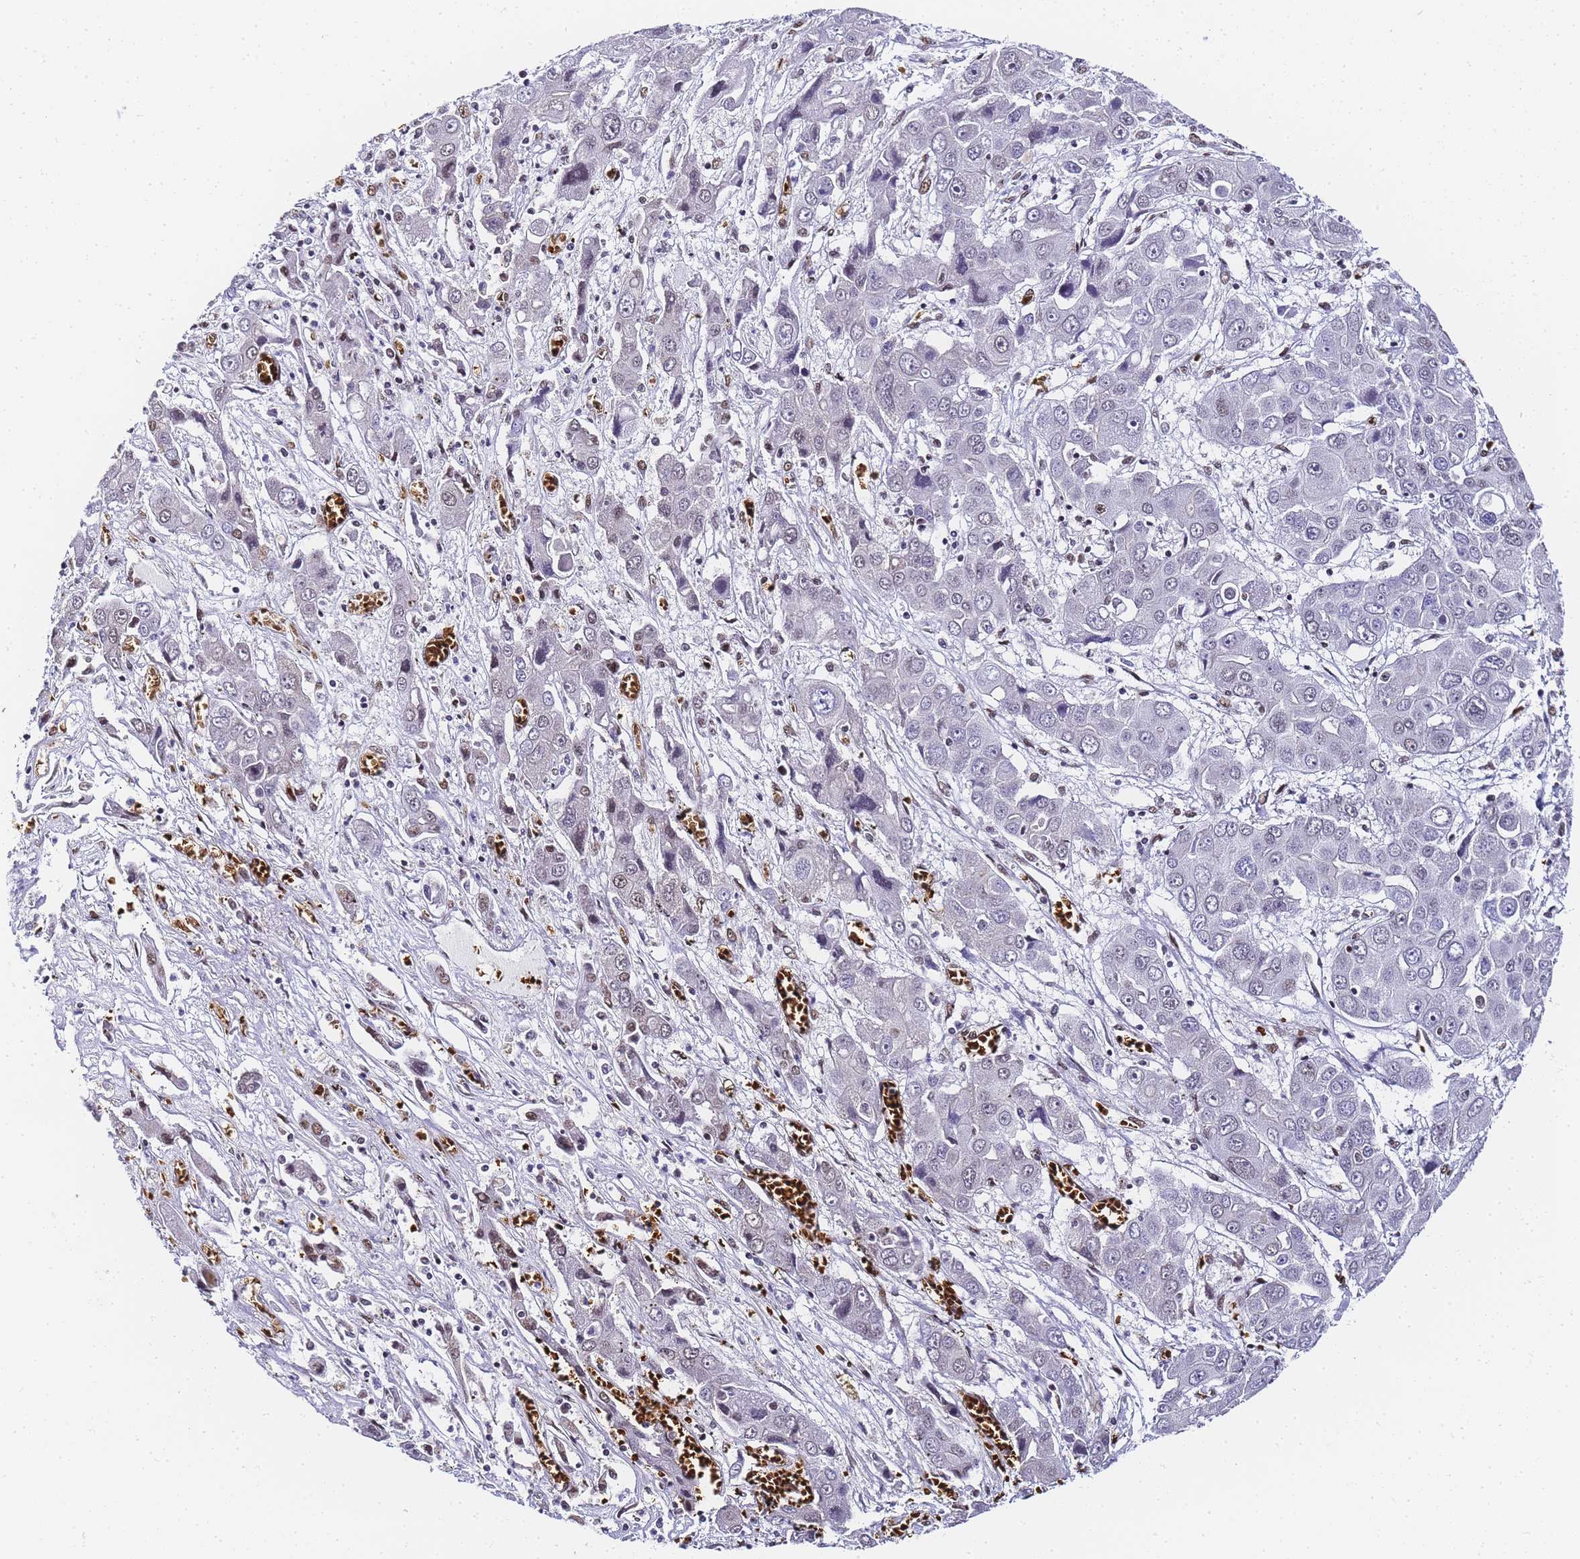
{"staining": {"intensity": "negative", "quantity": "none", "location": "none"}, "tissue": "liver cancer", "cell_type": "Tumor cells", "image_type": "cancer", "snomed": [{"axis": "morphology", "description": "Cholangiocarcinoma"}, {"axis": "topography", "description": "Liver"}], "caption": "A high-resolution photomicrograph shows immunohistochemistry staining of cholangiocarcinoma (liver), which displays no significant staining in tumor cells. (Brightfield microscopy of DAB (3,3'-diaminobenzidine) IHC at high magnification).", "gene": "POLR1A", "patient": {"sex": "male", "age": 67}}